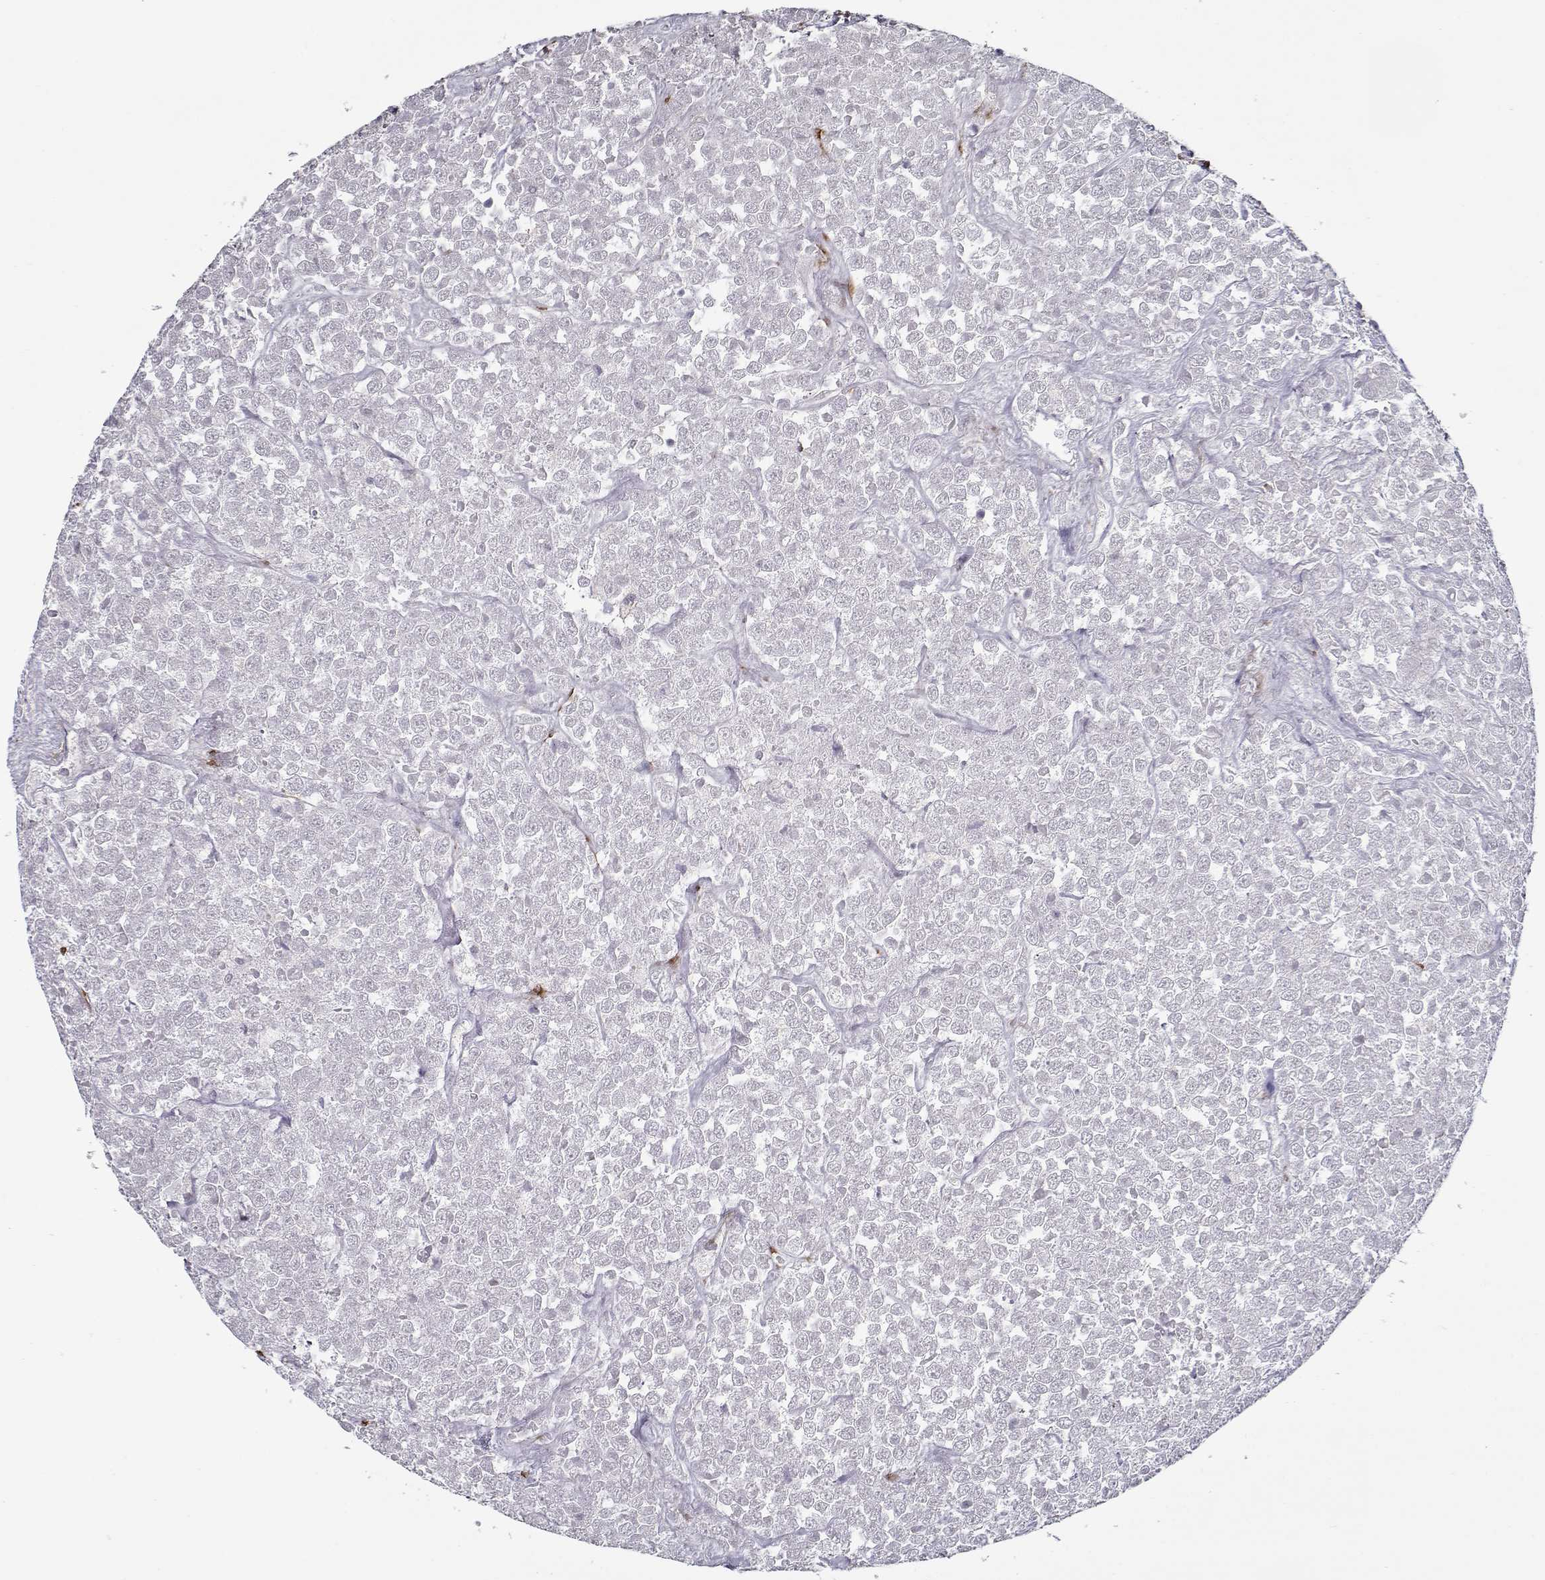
{"staining": {"intensity": "negative", "quantity": "none", "location": "none"}, "tissue": "testis cancer", "cell_type": "Tumor cells", "image_type": "cancer", "snomed": [{"axis": "morphology", "description": "Seminoma, NOS"}, {"axis": "topography", "description": "Testis"}], "caption": "DAB (3,3'-diaminobenzidine) immunohistochemical staining of human testis cancer (seminoma) displays no significant positivity in tumor cells. (DAB immunohistochemistry with hematoxylin counter stain).", "gene": "SEC16B", "patient": {"sex": "male", "age": 59}}